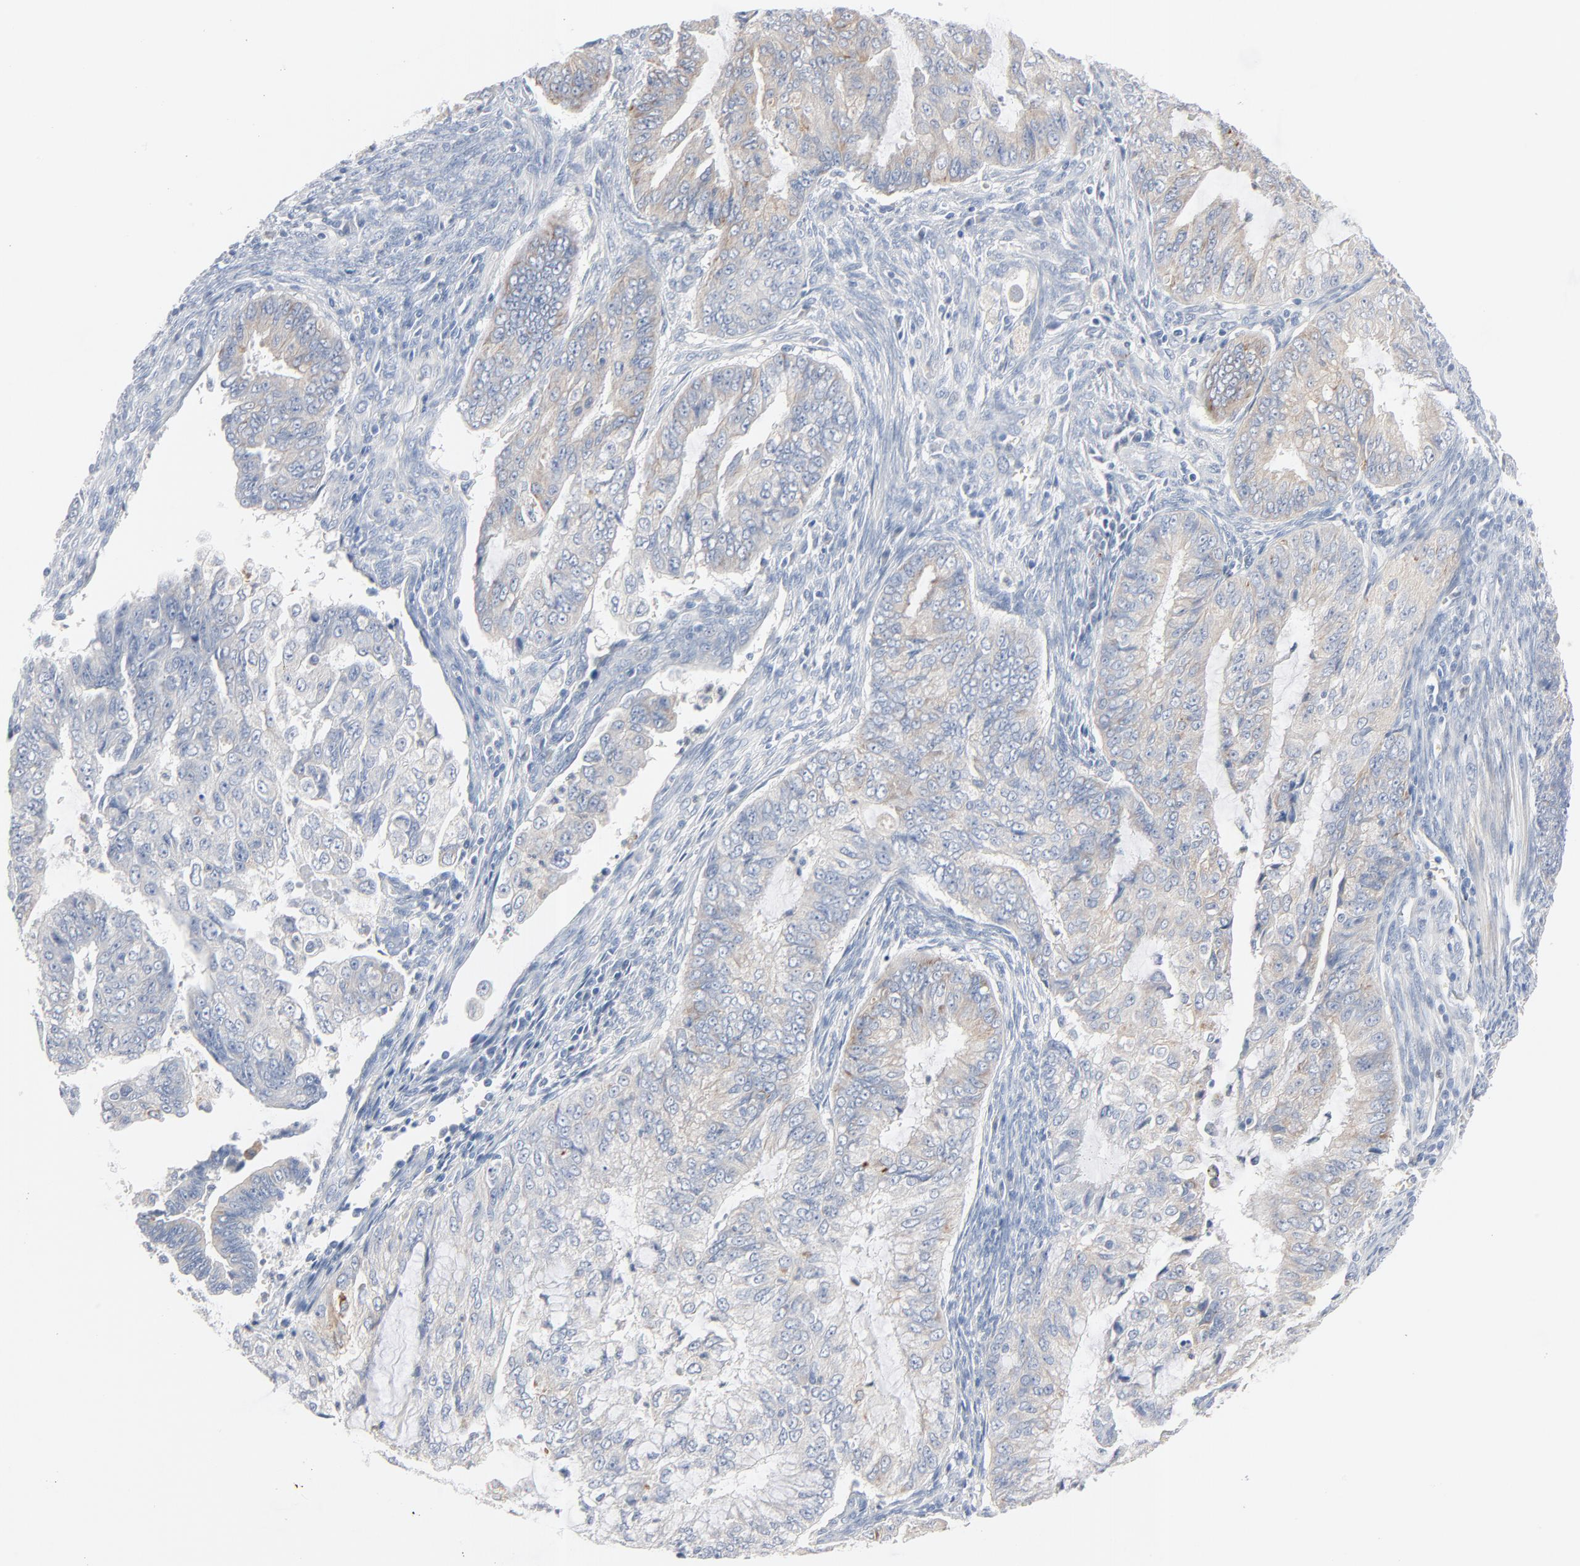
{"staining": {"intensity": "negative", "quantity": "none", "location": "none"}, "tissue": "endometrial cancer", "cell_type": "Tumor cells", "image_type": "cancer", "snomed": [{"axis": "morphology", "description": "Adenocarcinoma, NOS"}, {"axis": "topography", "description": "Endometrium"}], "caption": "Tumor cells show no significant protein positivity in adenocarcinoma (endometrial).", "gene": "IFT43", "patient": {"sex": "female", "age": 75}}